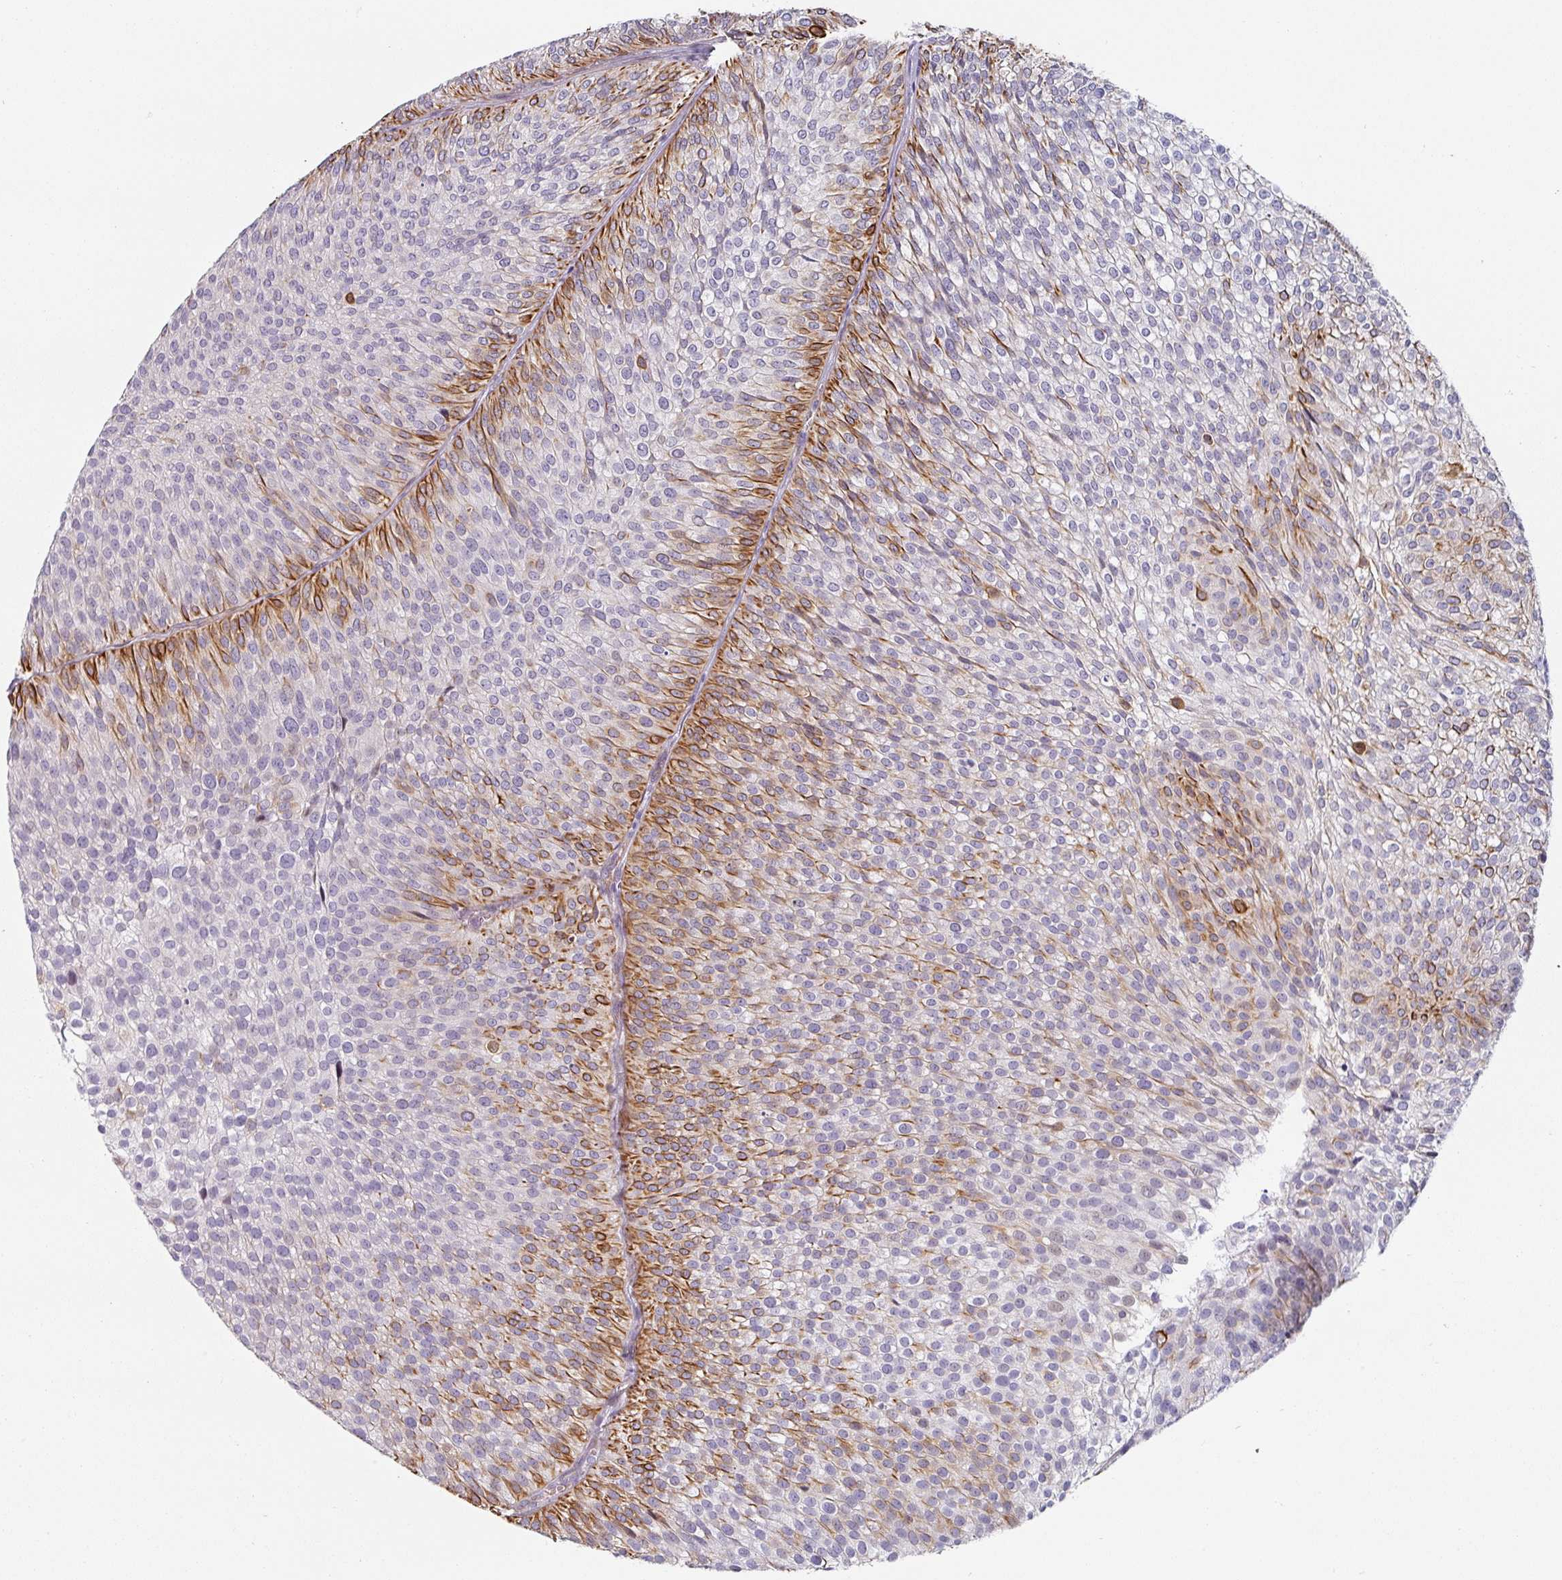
{"staining": {"intensity": "strong", "quantity": "<25%", "location": "cytoplasmic/membranous"}, "tissue": "urothelial cancer", "cell_type": "Tumor cells", "image_type": "cancer", "snomed": [{"axis": "morphology", "description": "Urothelial carcinoma, Low grade"}, {"axis": "topography", "description": "Urinary bladder"}], "caption": "A medium amount of strong cytoplasmic/membranous positivity is present in approximately <25% of tumor cells in urothelial cancer tissue.", "gene": "CEP78", "patient": {"sex": "male", "age": 91}}